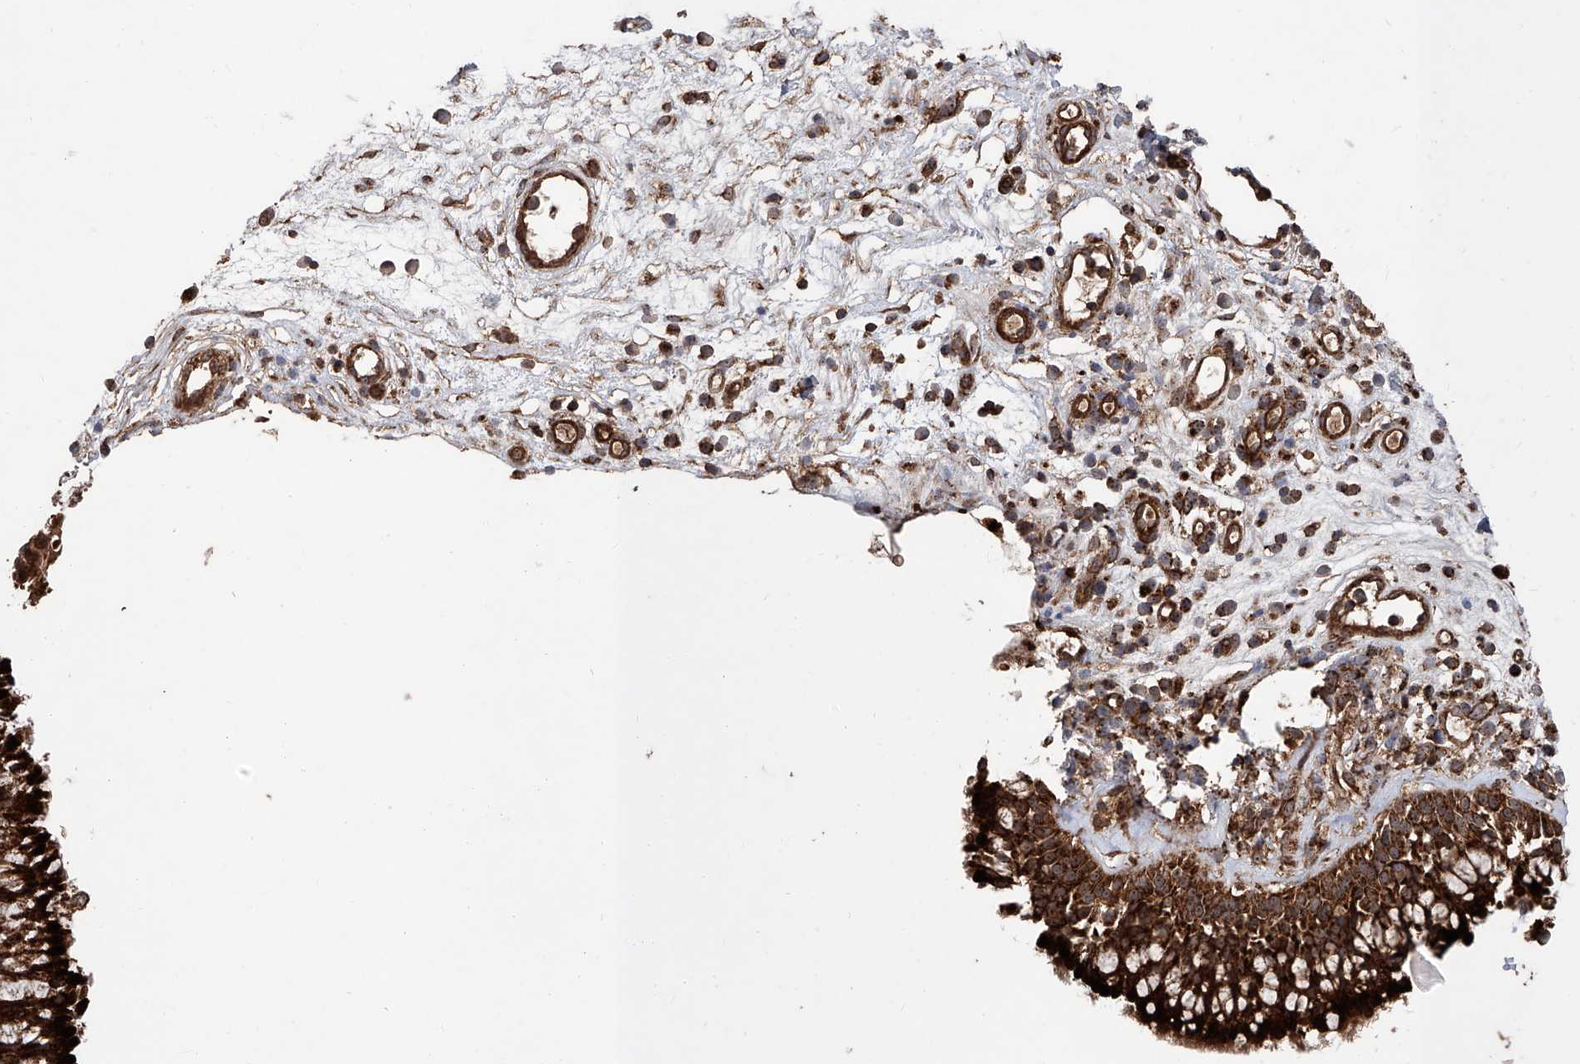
{"staining": {"intensity": "strong", "quantity": ">75%", "location": "cytoplasmic/membranous"}, "tissue": "nasopharynx", "cell_type": "Respiratory epithelial cells", "image_type": "normal", "snomed": [{"axis": "morphology", "description": "Normal tissue, NOS"}, {"axis": "morphology", "description": "Inflammation, NOS"}, {"axis": "morphology", "description": "Malignant melanoma, Metastatic site"}, {"axis": "topography", "description": "Nasopharynx"}], "caption": "About >75% of respiratory epithelial cells in normal human nasopharynx exhibit strong cytoplasmic/membranous protein expression as visualized by brown immunohistochemical staining.", "gene": "PISD", "patient": {"sex": "male", "age": 70}}